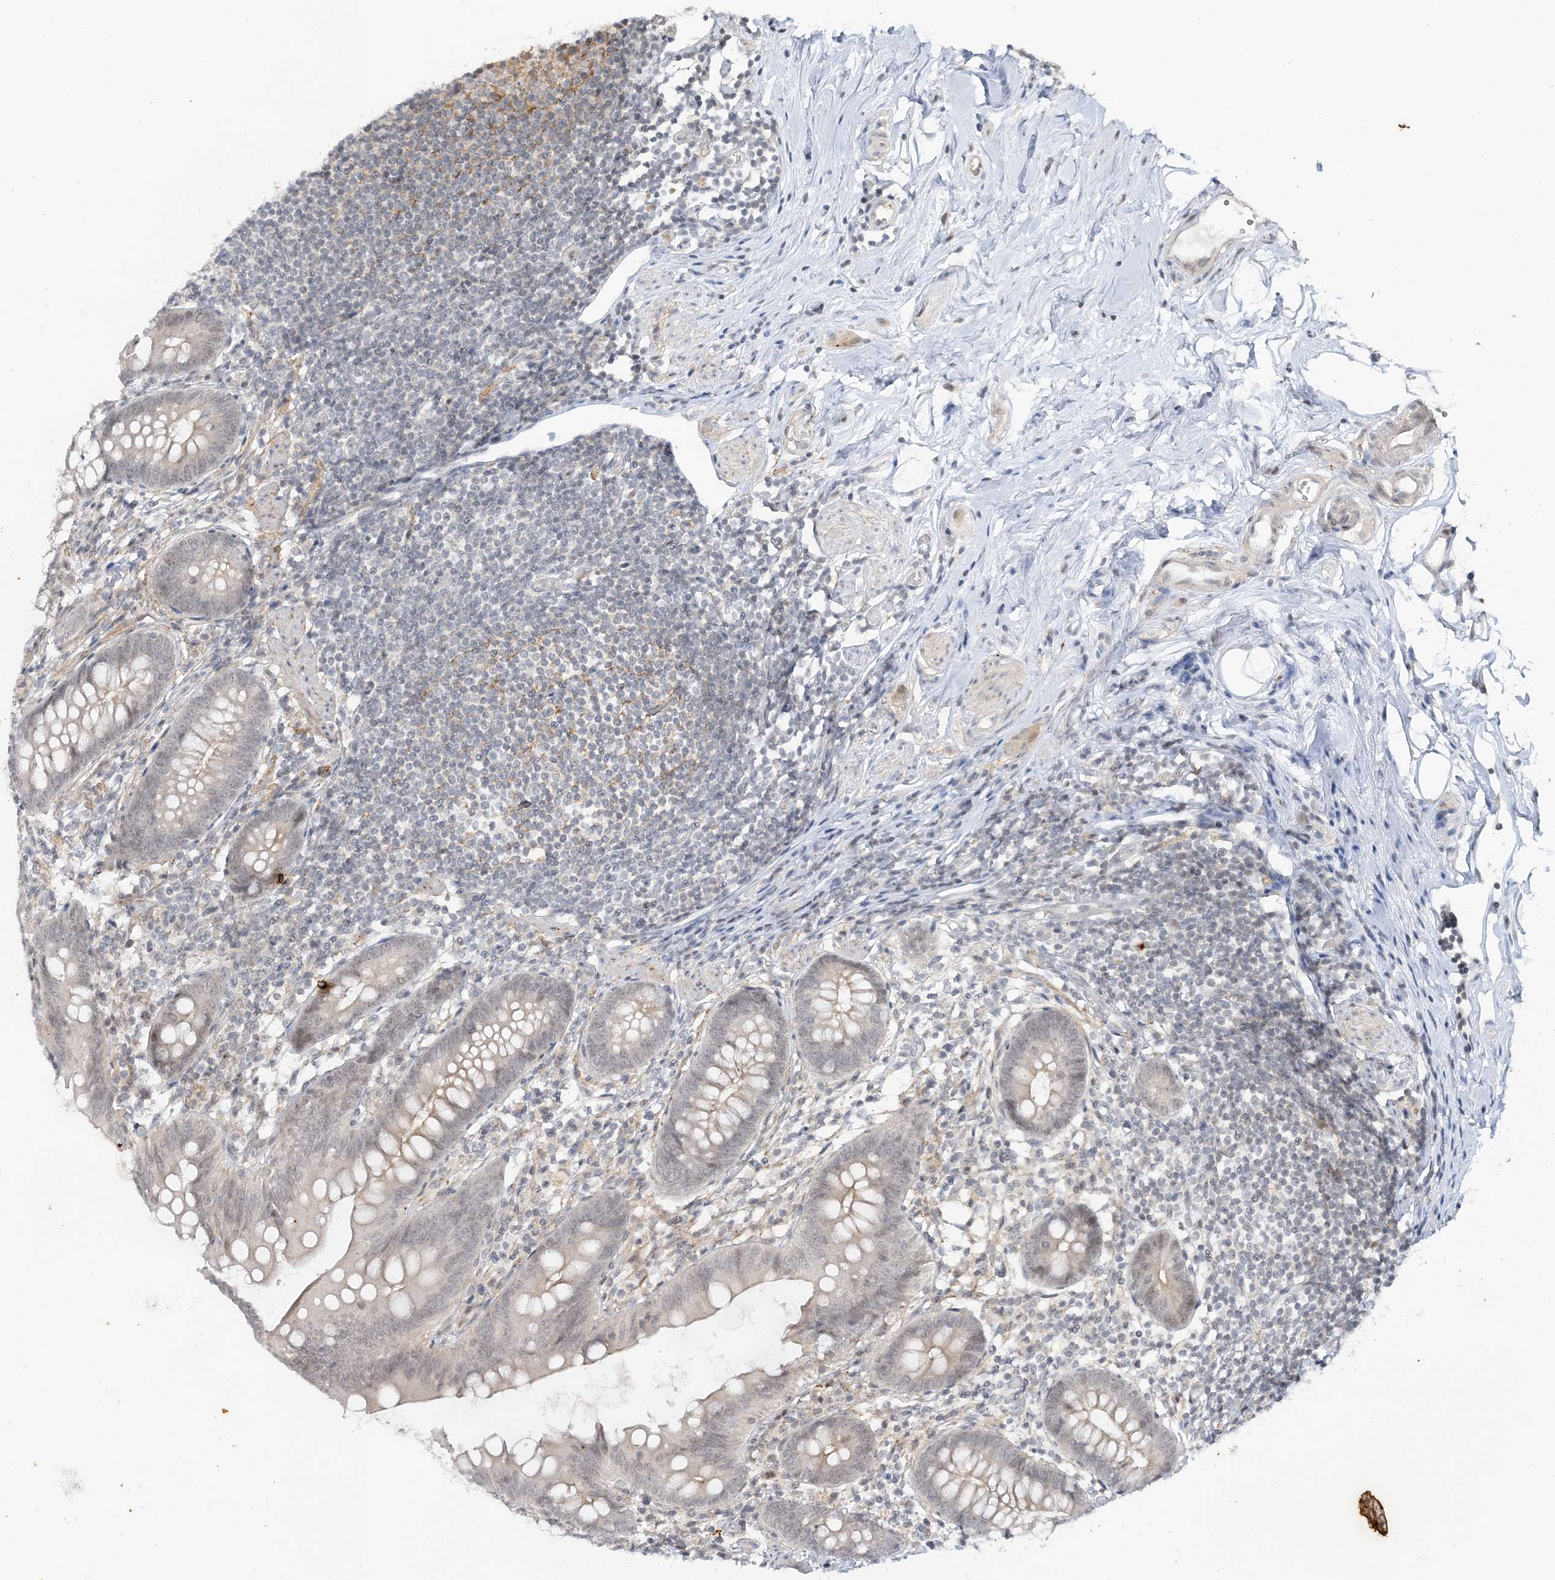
{"staining": {"intensity": "negative", "quantity": "none", "location": "none"}, "tissue": "appendix", "cell_type": "Glandular cells", "image_type": "normal", "snomed": [{"axis": "morphology", "description": "Normal tissue, NOS"}, {"axis": "topography", "description": "Appendix"}], "caption": "Immunohistochemistry histopathology image of unremarkable appendix: appendix stained with DAB (3,3'-diaminobenzidine) displays no significant protein staining in glandular cells.", "gene": "LEXM", "patient": {"sex": "female", "age": 62}}